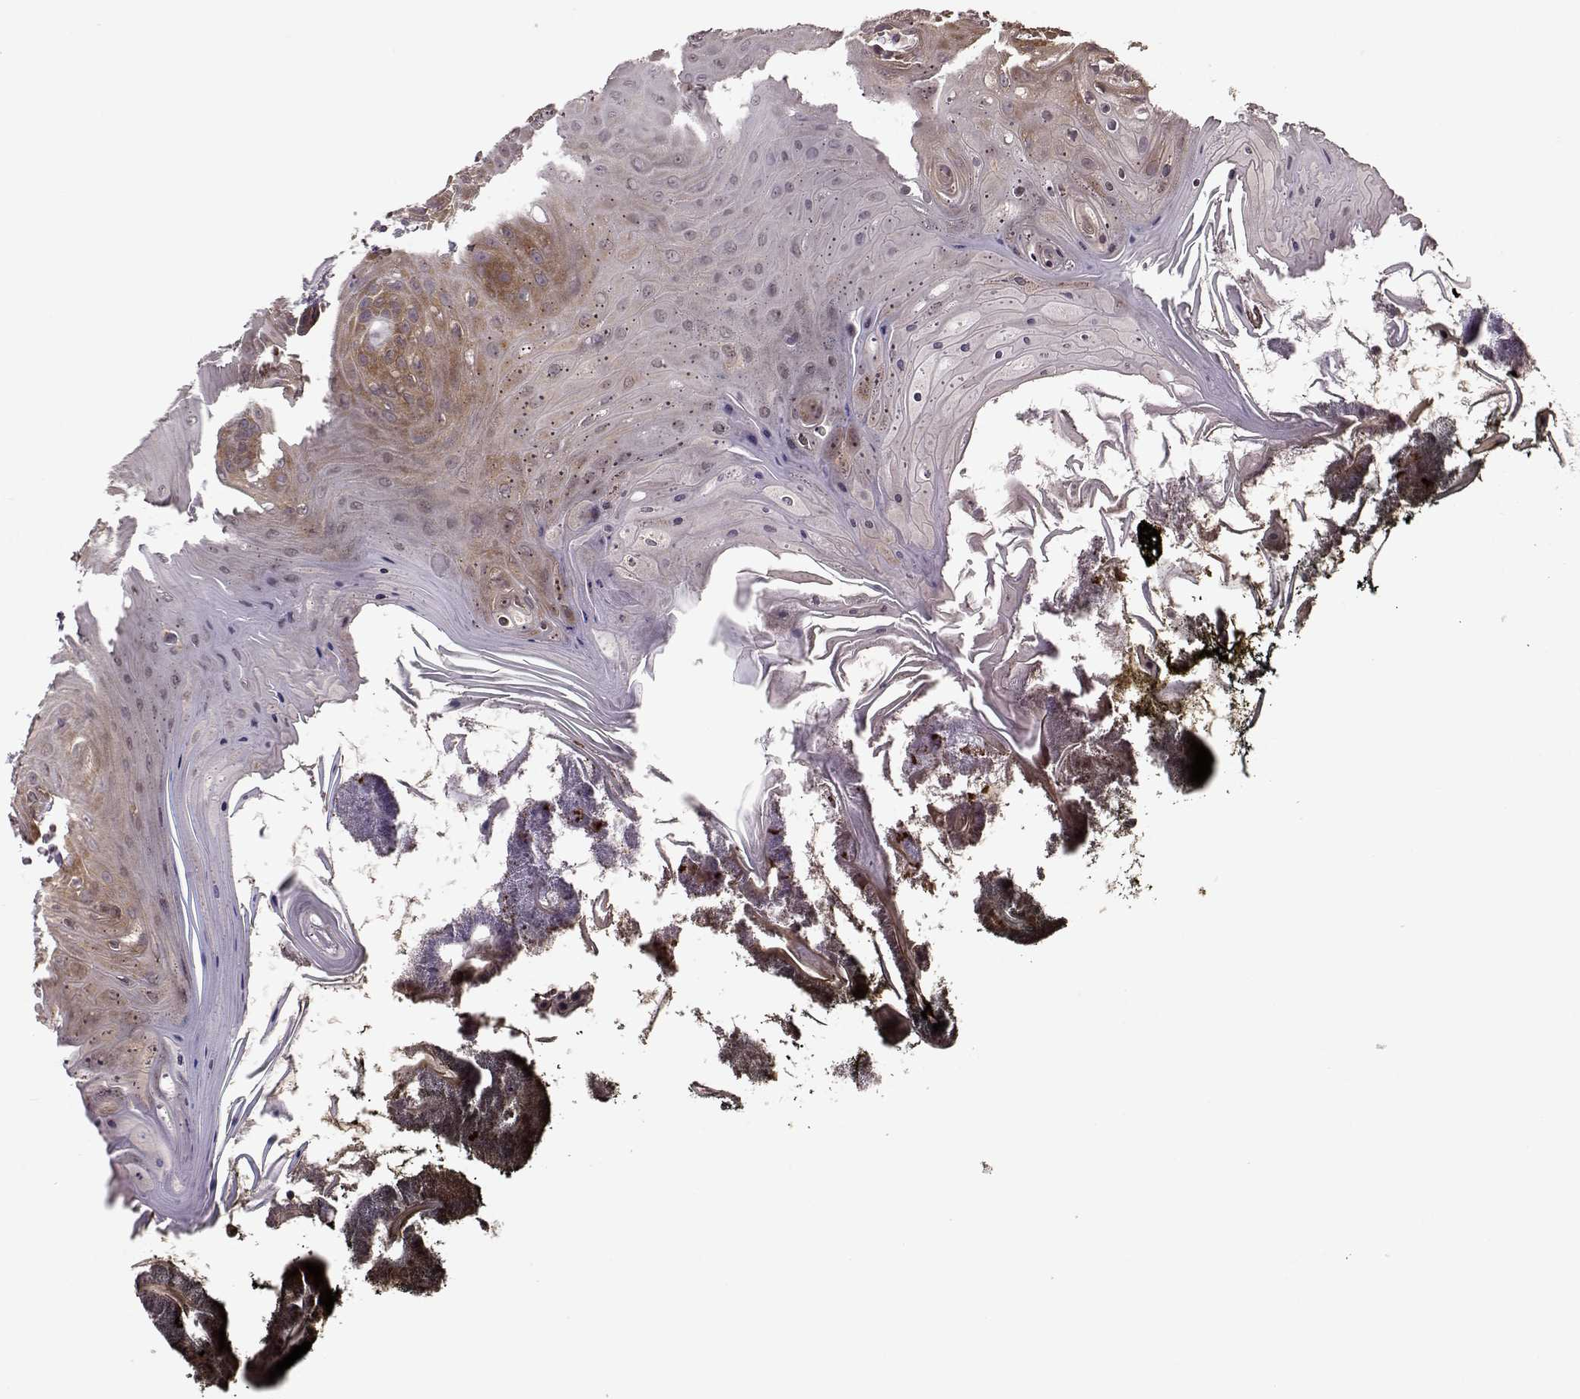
{"staining": {"intensity": "moderate", "quantity": "<25%", "location": "cytoplasmic/membranous"}, "tissue": "oral mucosa", "cell_type": "Squamous epithelial cells", "image_type": "normal", "snomed": [{"axis": "morphology", "description": "Normal tissue, NOS"}, {"axis": "topography", "description": "Oral tissue"}], "caption": "Moderate cytoplasmic/membranous staining for a protein is seen in about <25% of squamous epithelial cells of normal oral mucosa using immunohistochemistry.", "gene": "SLAIN2", "patient": {"sex": "male", "age": 9}}